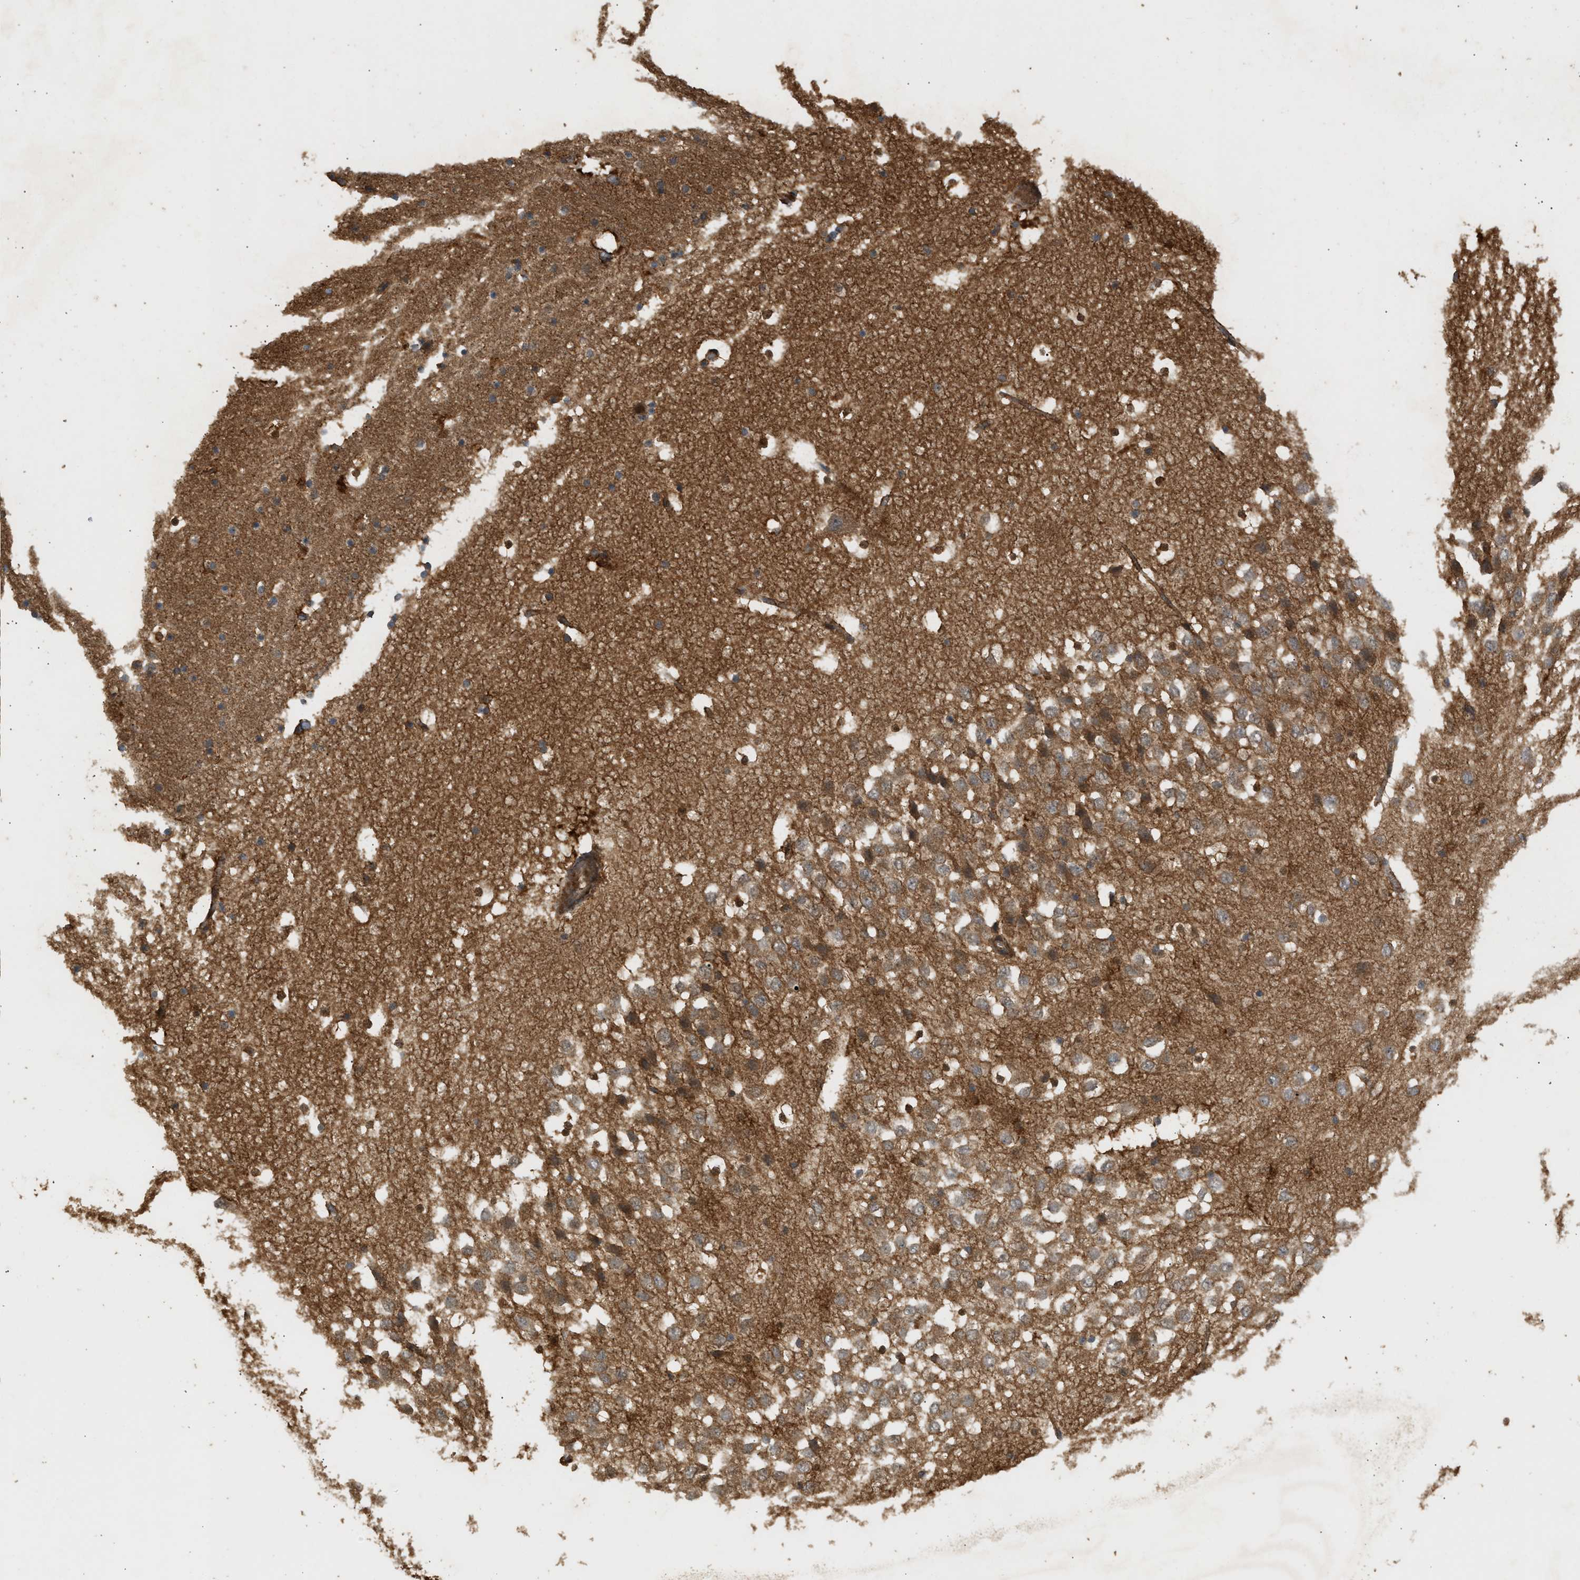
{"staining": {"intensity": "moderate", "quantity": ">75%", "location": "cytoplasmic/membranous"}, "tissue": "hippocampus", "cell_type": "Glial cells", "image_type": "normal", "snomed": [{"axis": "morphology", "description": "Normal tissue, NOS"}, {"axis": "topography", "description": "Hippocampus"}], "caption": "A photomicrograph of human hippocampus stained for a protein shows moderate cytoplasmic/membranous brown staining in glial cells. (brown staining indicates protein expression, while blue staining denotes nuclei).", "gene": "ENSG00000282218", "patient": {"sex": "female", "age": 19}}